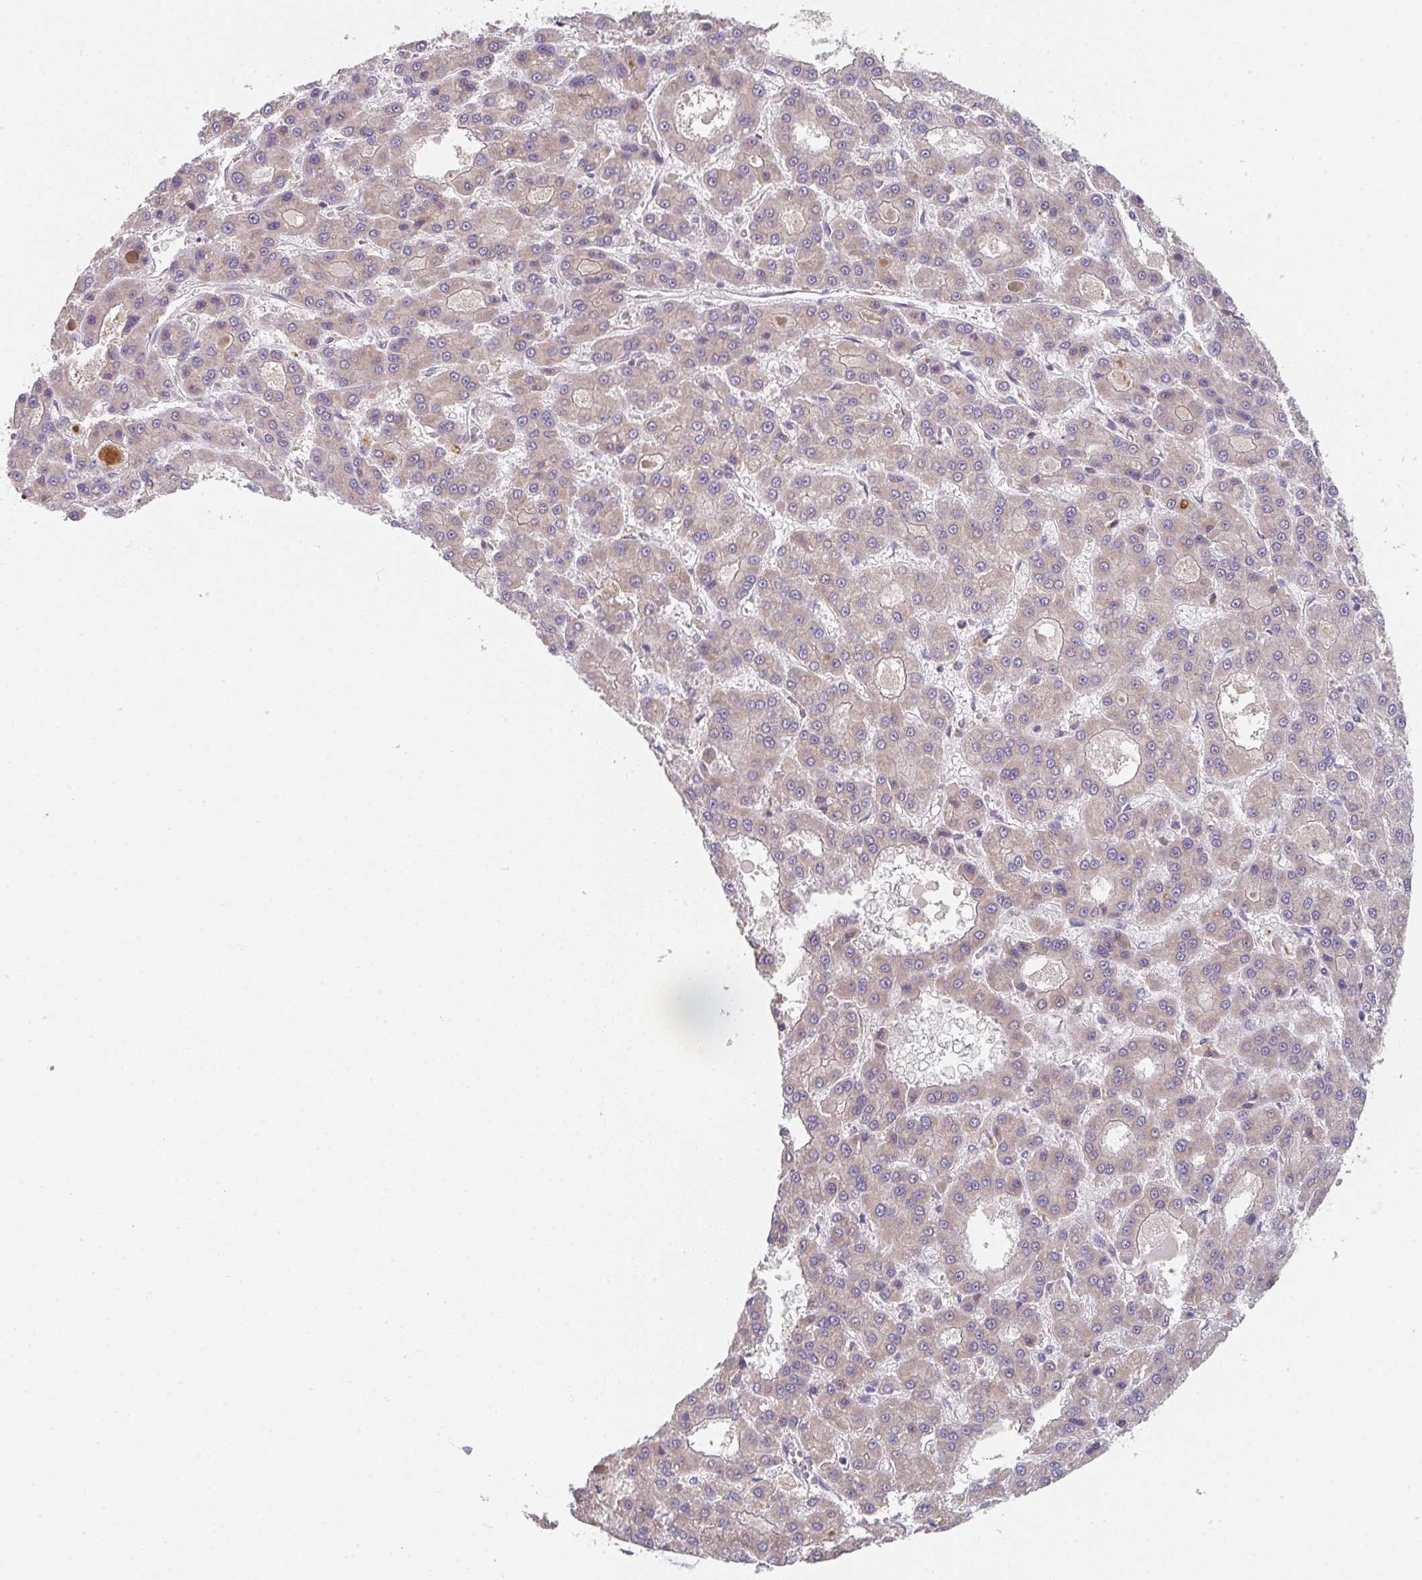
{"staining": {"intensity": "weak", "quantity": "<25%", "location": "cytoplasmic/membranous"}, "tissue": "liver cancer", "cell_type": "Tumor cells", "image_type": "cancer", "snomed": [{"axis": "morphology", "description": "Carcinoma, Hepatocellular, NOS"}, {"axis": "topography", "description": "Liver"}], "caption": "A high-resolution histopathology image shows immunohistochemistry staining of hepatocellular carcinoma (liver), which displays no significant staining in tumor cells.", "gene": "TSPAN31", "patient": {"sex": "male", "age": 70}}